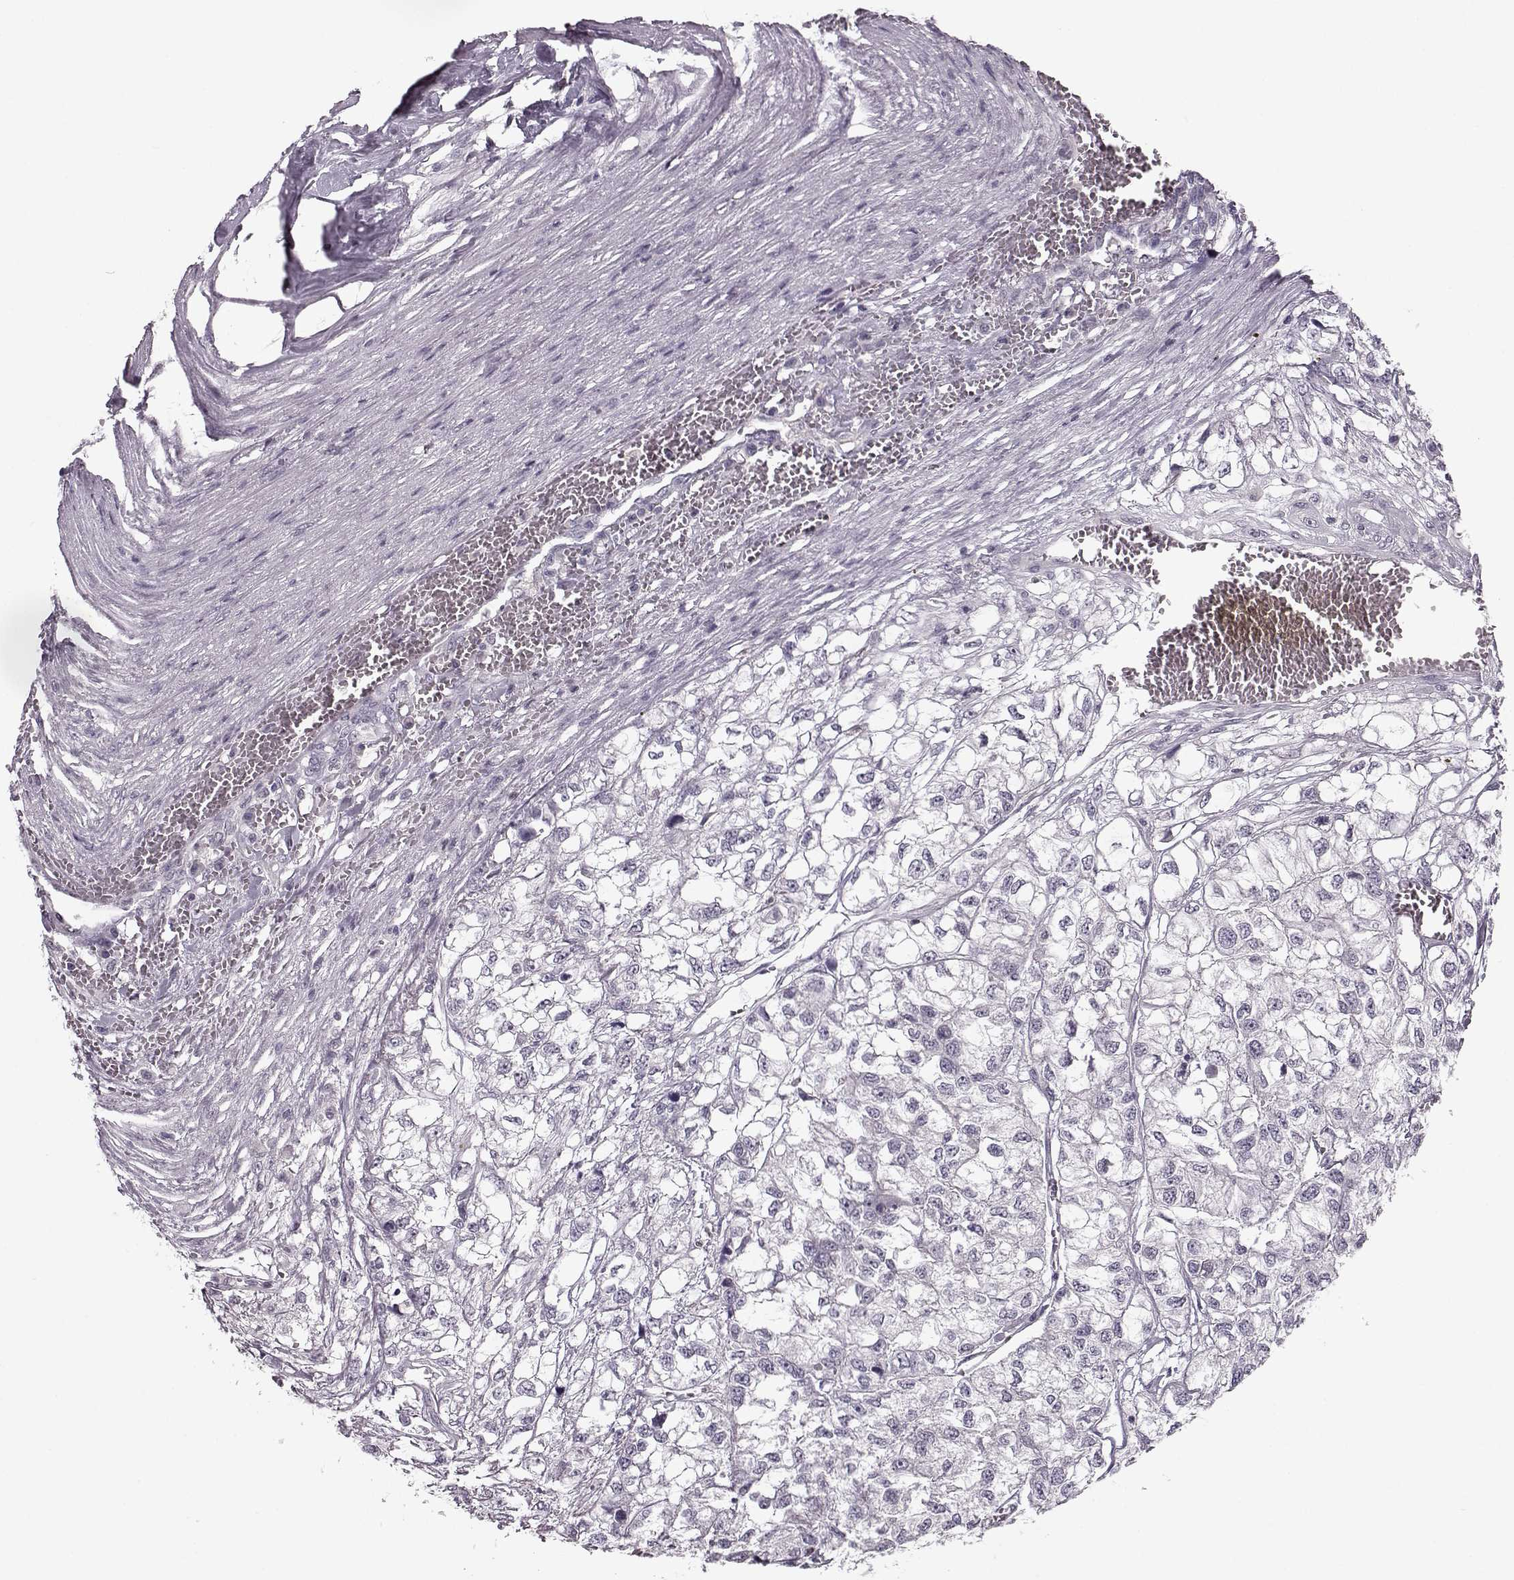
{"staining": {"intensity": "negative", "quantity": "none", "location": "none"}, "tissue": "renal cancer", "cell_type": "Tumor cells", "image_type": "cancer", "snomed": [{"axis": "morphology", "description": "Adenocarcinoma, NOS"}, {"axis": "topography", "description": "Kidney"}], "caption": "Histopathology image shows no significant protein positivity in tumor cells of renal cancer (adenocarcinoma). (Stains: DAB immunohistochemistry with hematoxylin counter stain, Microscopy: brightfield microscopy at high magnification).", "gene": "RP1L1", "patient": {"sex": "male", "age": 56}}